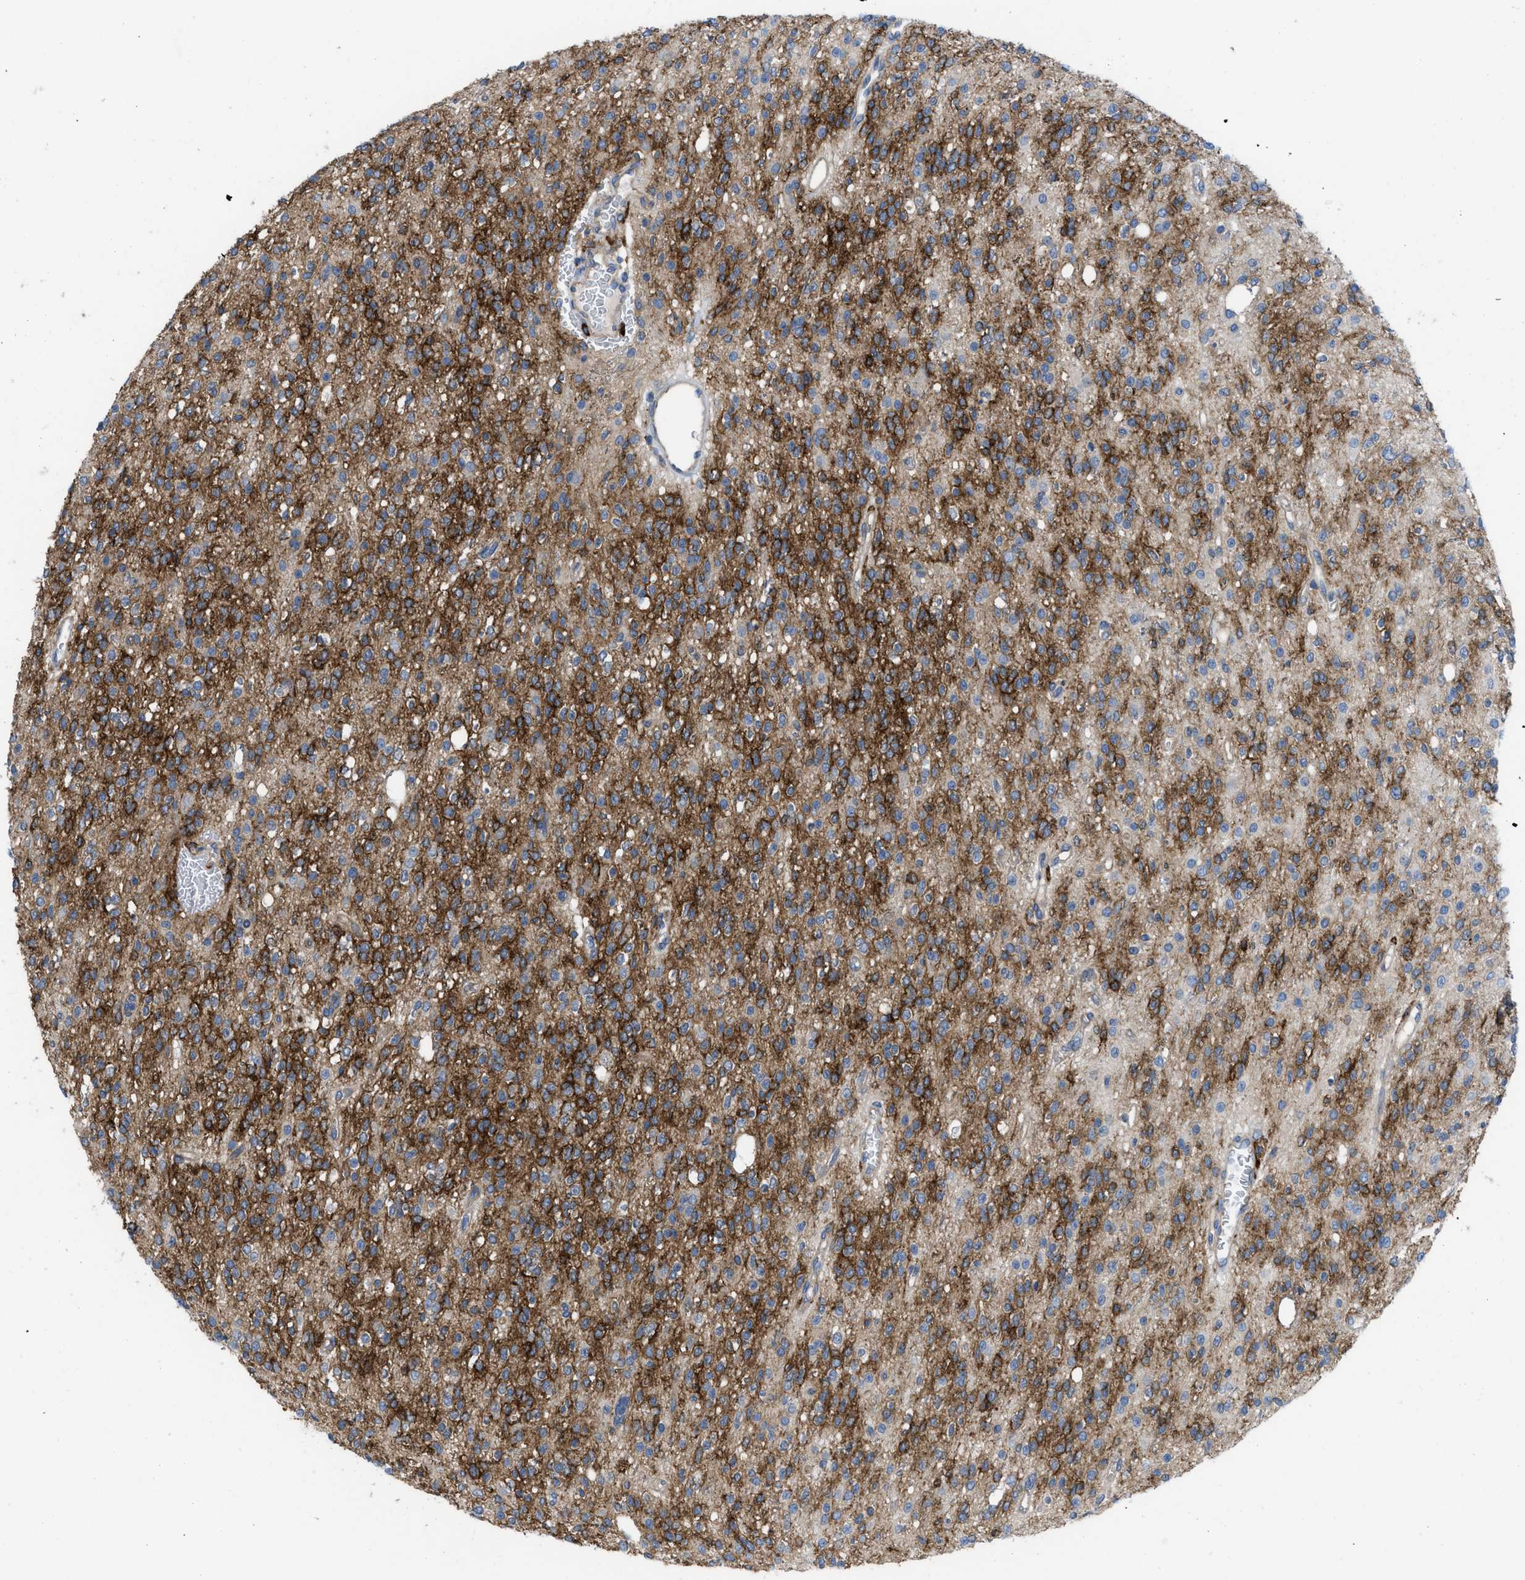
{"staining": {"intensity": "strong", "quantity": ">75%", "location": "cytoplasmic/membranous"}, "tissue": "glioma", "cell_type": "Tumor cells", "image_type": "cancer", "snomed": [{"axis": "morphology", "description": "Glioma, malignant, High grade"}, {"axis": "topography", "description": "Brain"}], "caption": "An IHC micrograph of tumor tissue is shown. Protein staining in brown shows strong cytoplasmic/membranous positivity in glioma within tumor cells. (Brightfield microscopy of DAB IHC at high magnification).", "gene": "EGFR", "patient": {"sex": "male", "age": 34}}